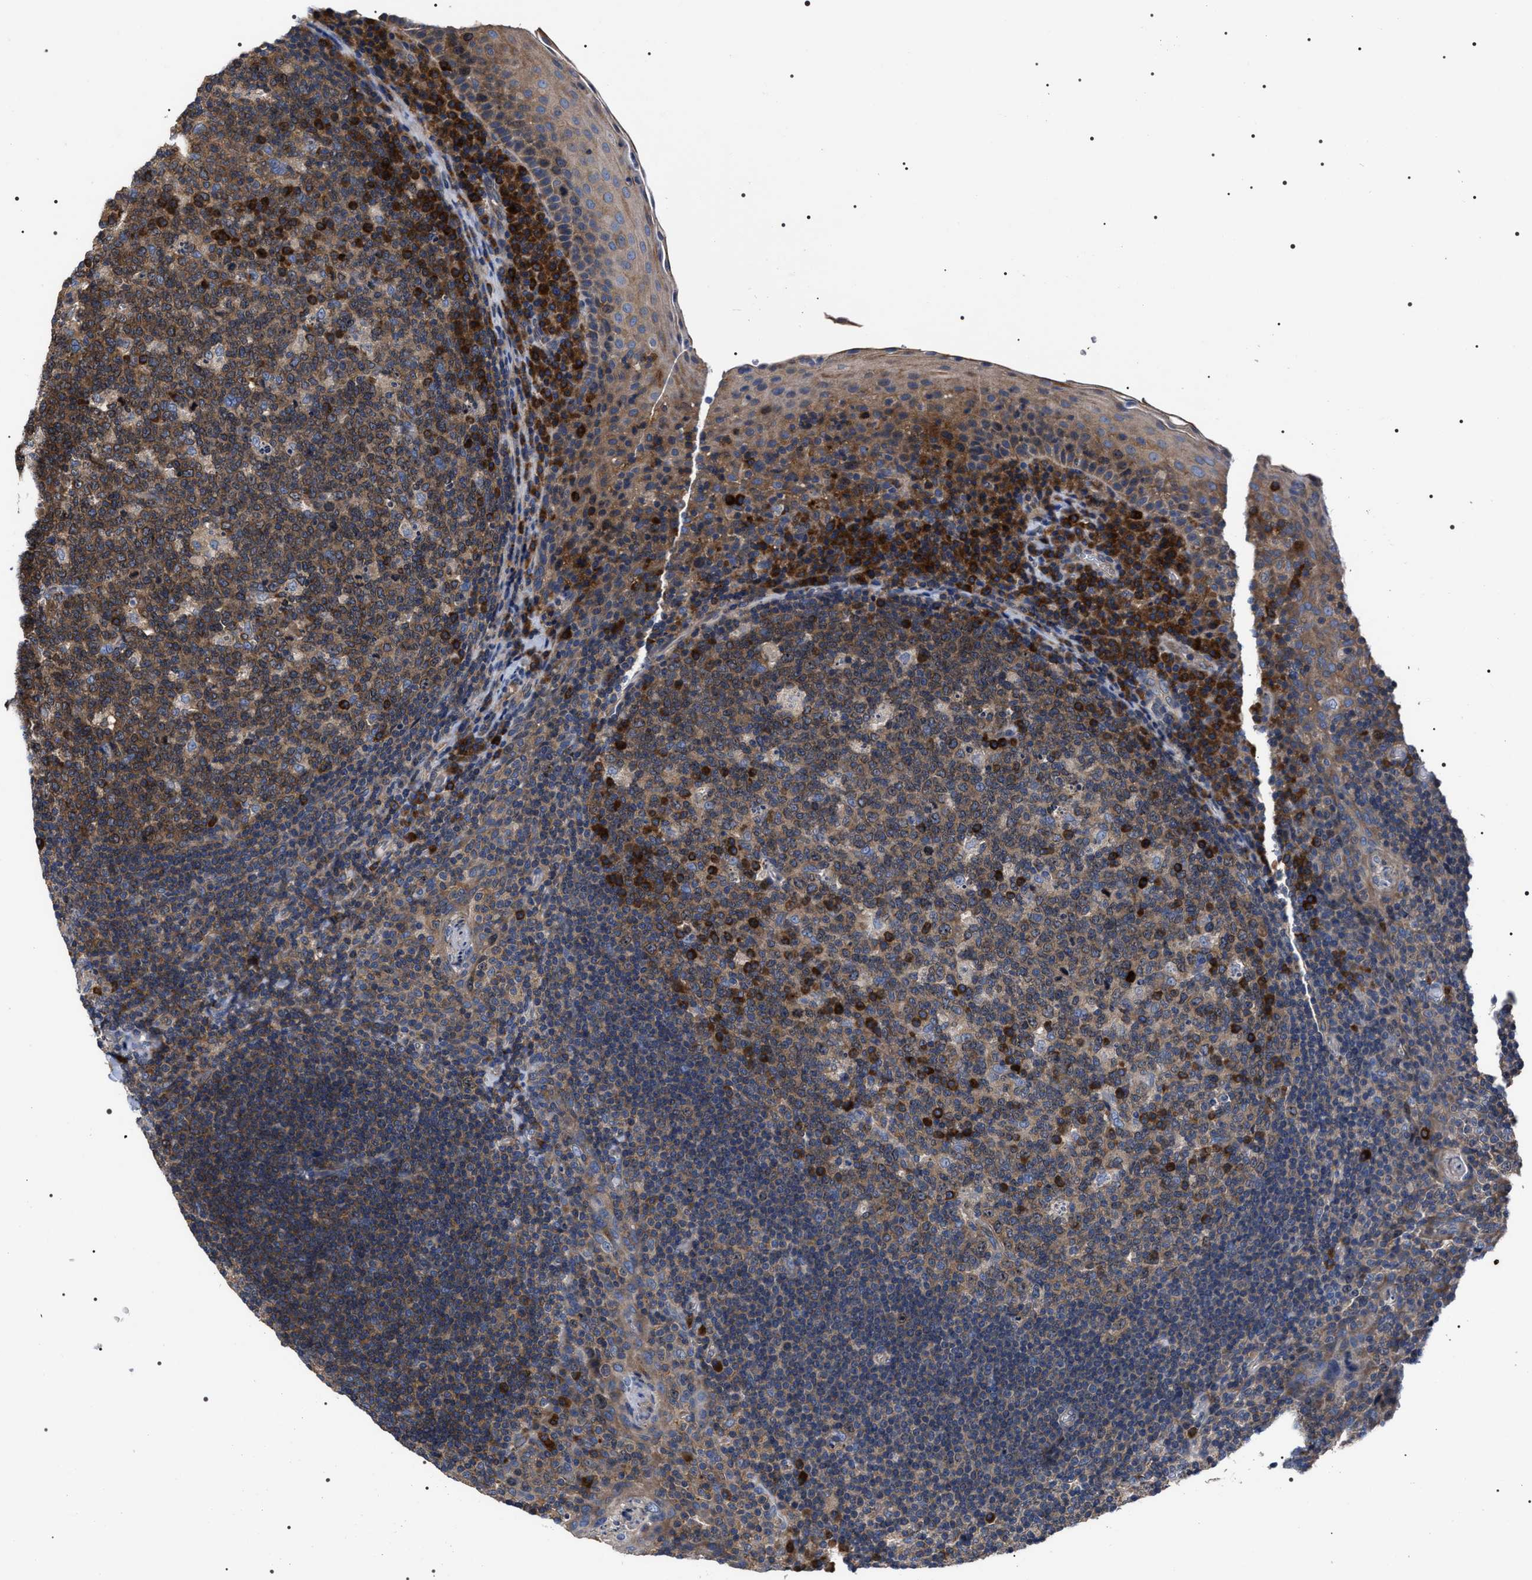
{"staining": {"intensity": "strong", "quantity": "<25%", "location": "cytoplasmic/membranous"}, "tissue": "tonsil", "cell_type": "Germinal center cells", "image_type": "normal", "snomed": [{"axis": "morphology", "description": "Normal tissue, NOS"}, {"axis": "topography", "description": "Tonsil"}], "caption": "Human tonsil stained for a protein (brown) displays strong cytoplasmic/membranous positive staining in about <25% of germinal center cells.", "gene": "MIS18A", "patient": {"sex": "male", "age": 17}}